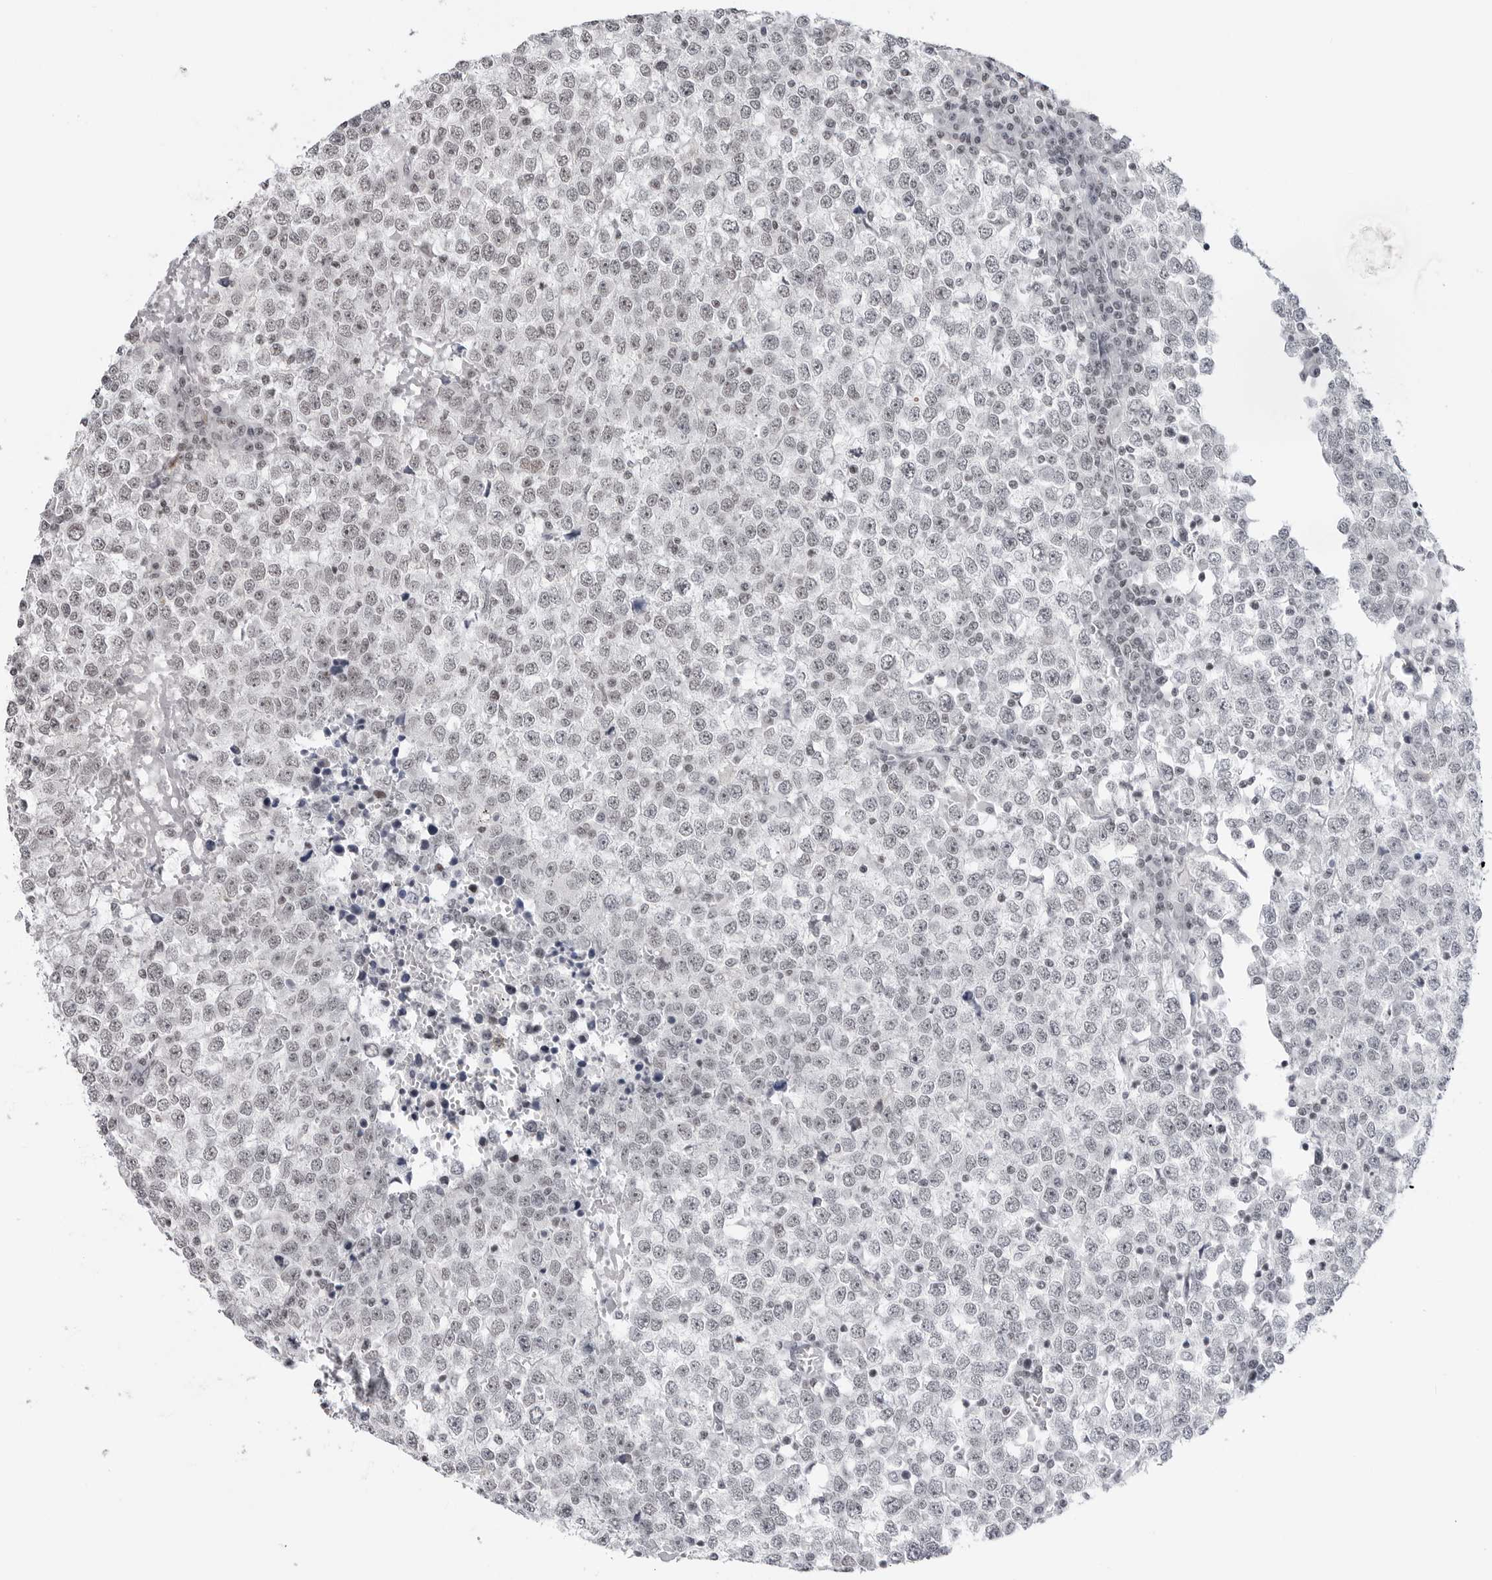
{"staining": {"intensity": "negative", "quantity": "none", "location": "none"}, "tissue": "testis cancer", "cell_type": "Tumor cells", "image_type": "cancer", "snomed": [{"axis": "morphology", "description": "Seminoma, NOS"}, {"axis": "topography", "description": "Testis"}], "caption": "The micrograph shows no significant positivity in tumor cells of seminoma (testis). (DAB immunohistochemistry with hematoxylin counter stain).", "gene": "TRIM66", "patient": {"sex": "male", "age": 65}}